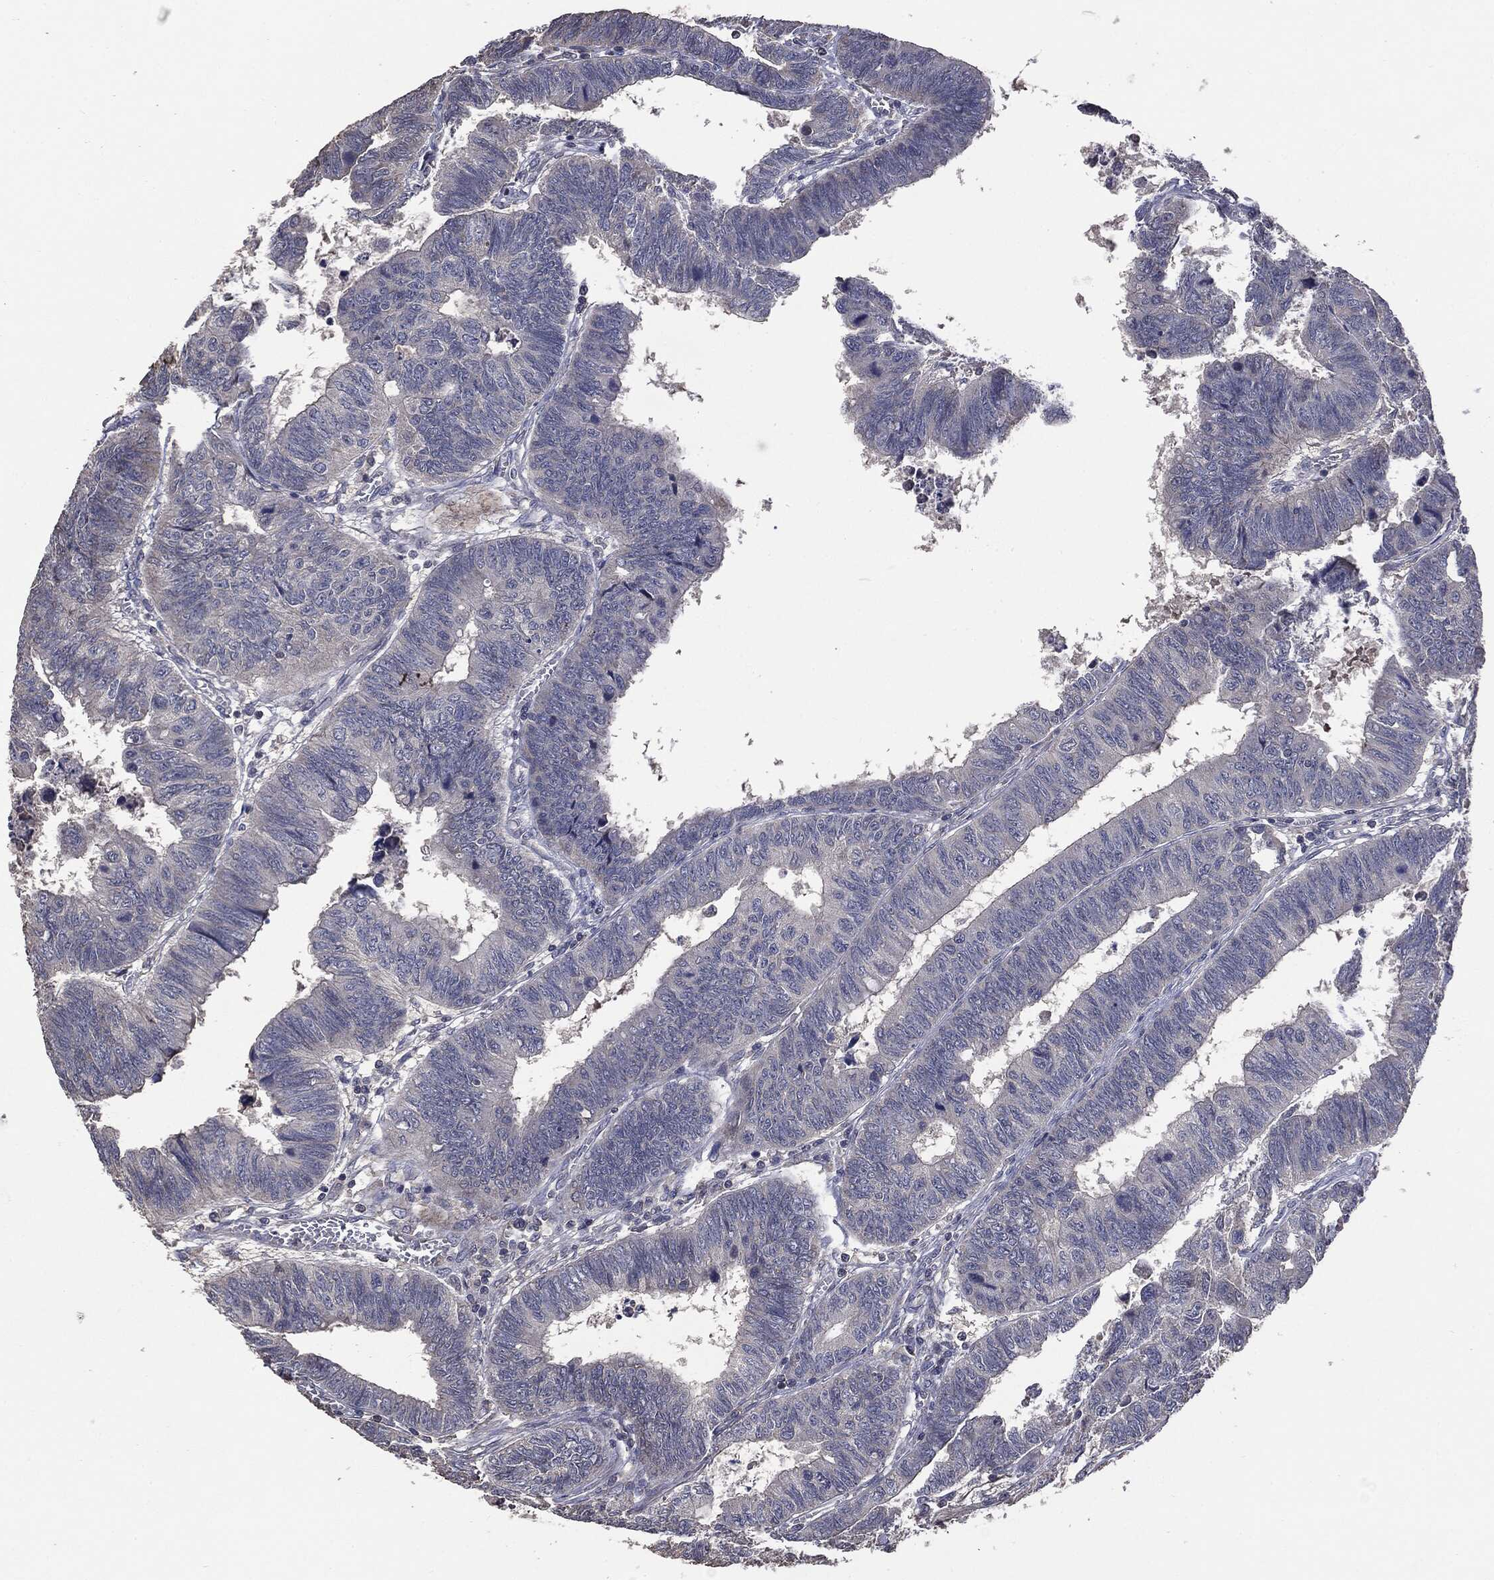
{"staining": {"intensity": "negative", "quantity": "none", "location": "none"}, "tissue": "colorectal cancer", "cell_type": "Tumor cells", "image_type": "cancer", "snomed": [{"axis": "morphology", "description": "Adenocarcinoma, NOS"}, {"axis": "topography", "description": "Colon"}], "caption": "High power microscopy micrograph of an IHC micrograph of colorectal cancer, revealing no significant staining in tumor cells.", "gene": "MTOR", "patient": {"sex": "male", "age": 62}}